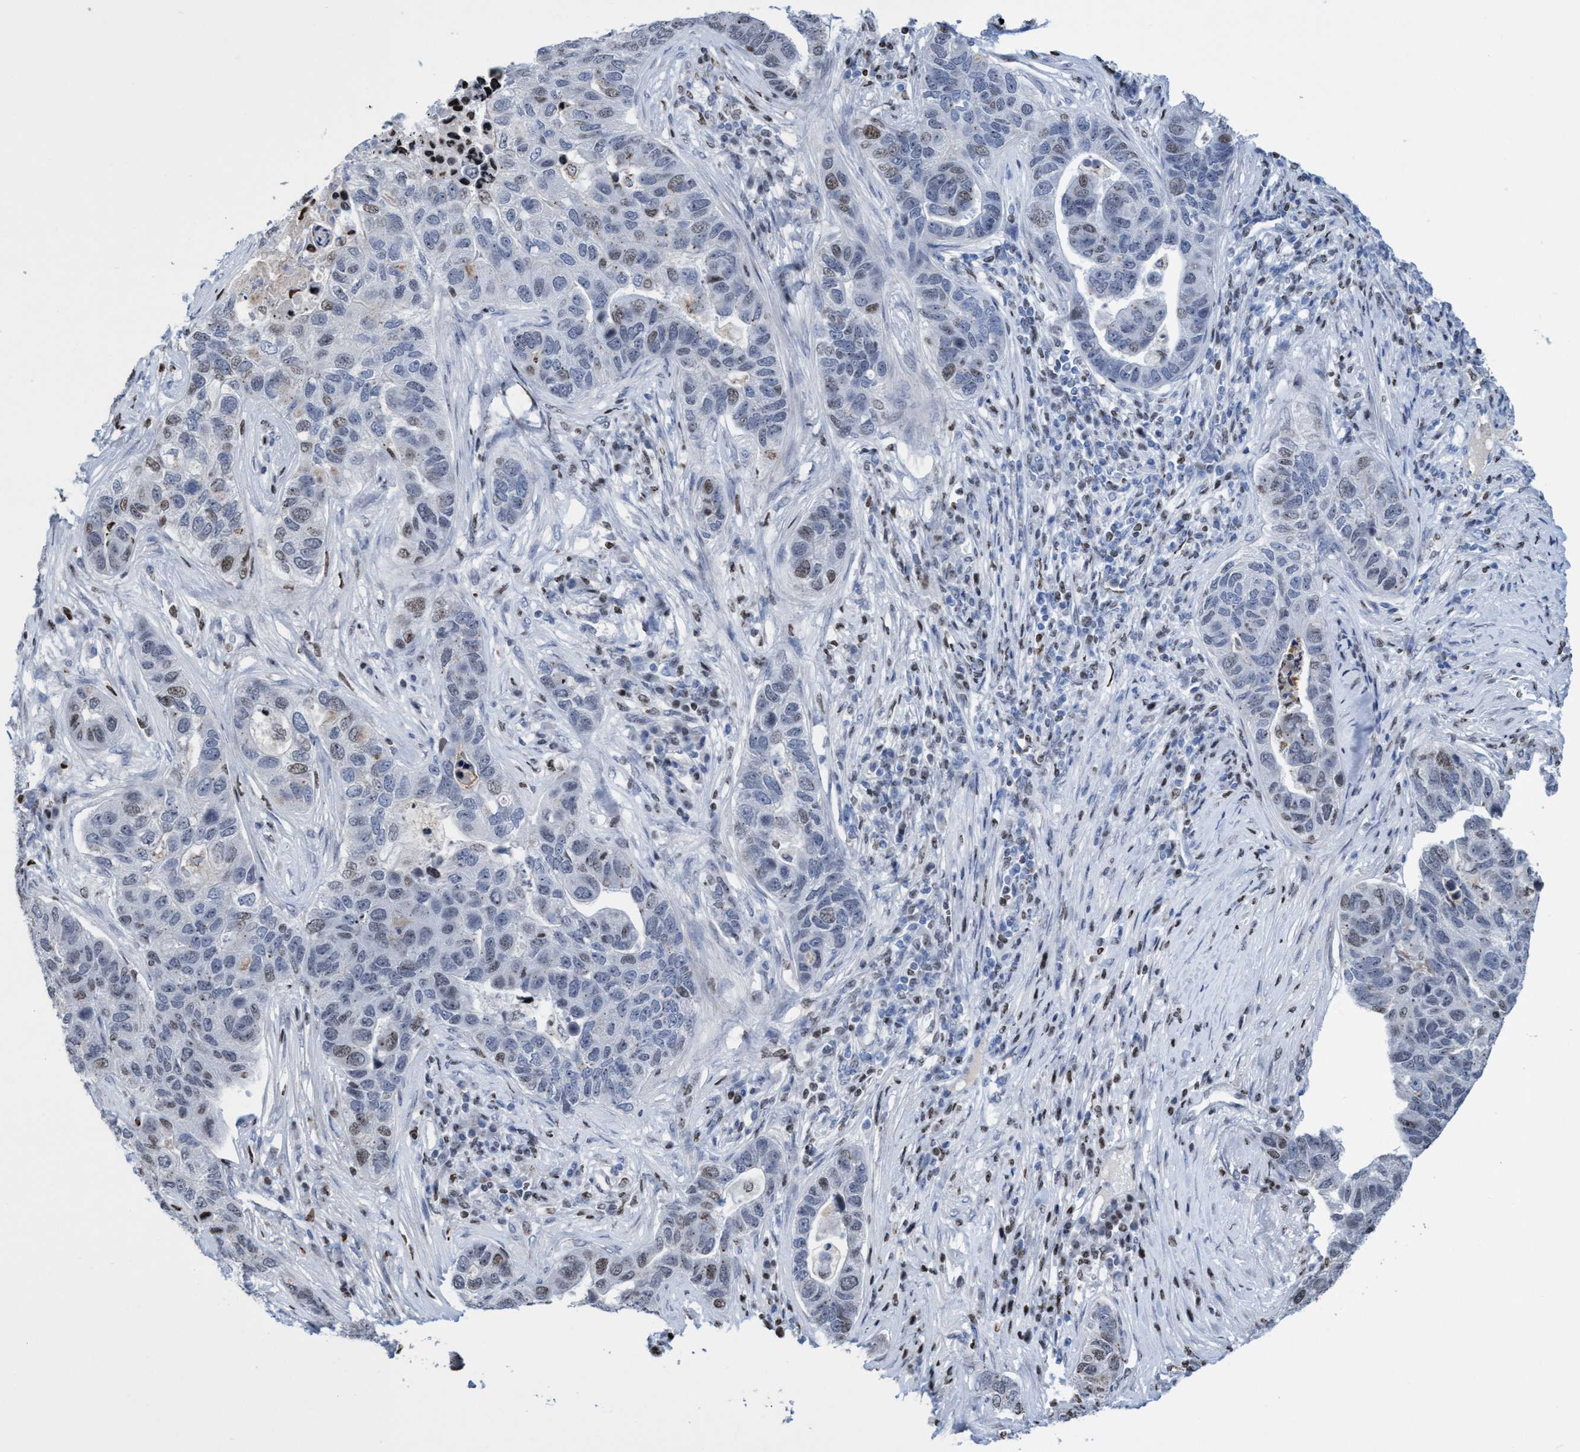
{"staining": {"intensity": "moderate", "quantity": "<25%", "location": "nuclear"}, "tissue": "pancreatic cancer", "cell_type": "Tumor cells", "image_type": "cancer", "snomed": [{"axis": "morphology", "description": "Adenocarcinoma, NOS"}, {"axis": "topography", "description": "Pancreas"}], "caption": "Brown immunohistochemical staining in human pancreatic adenocarcinoma shows moderate nuclear expression in approximately <25% of tumor cells.", "gene": "CBX2", "patient": {"sex": "female", "age": 61}}